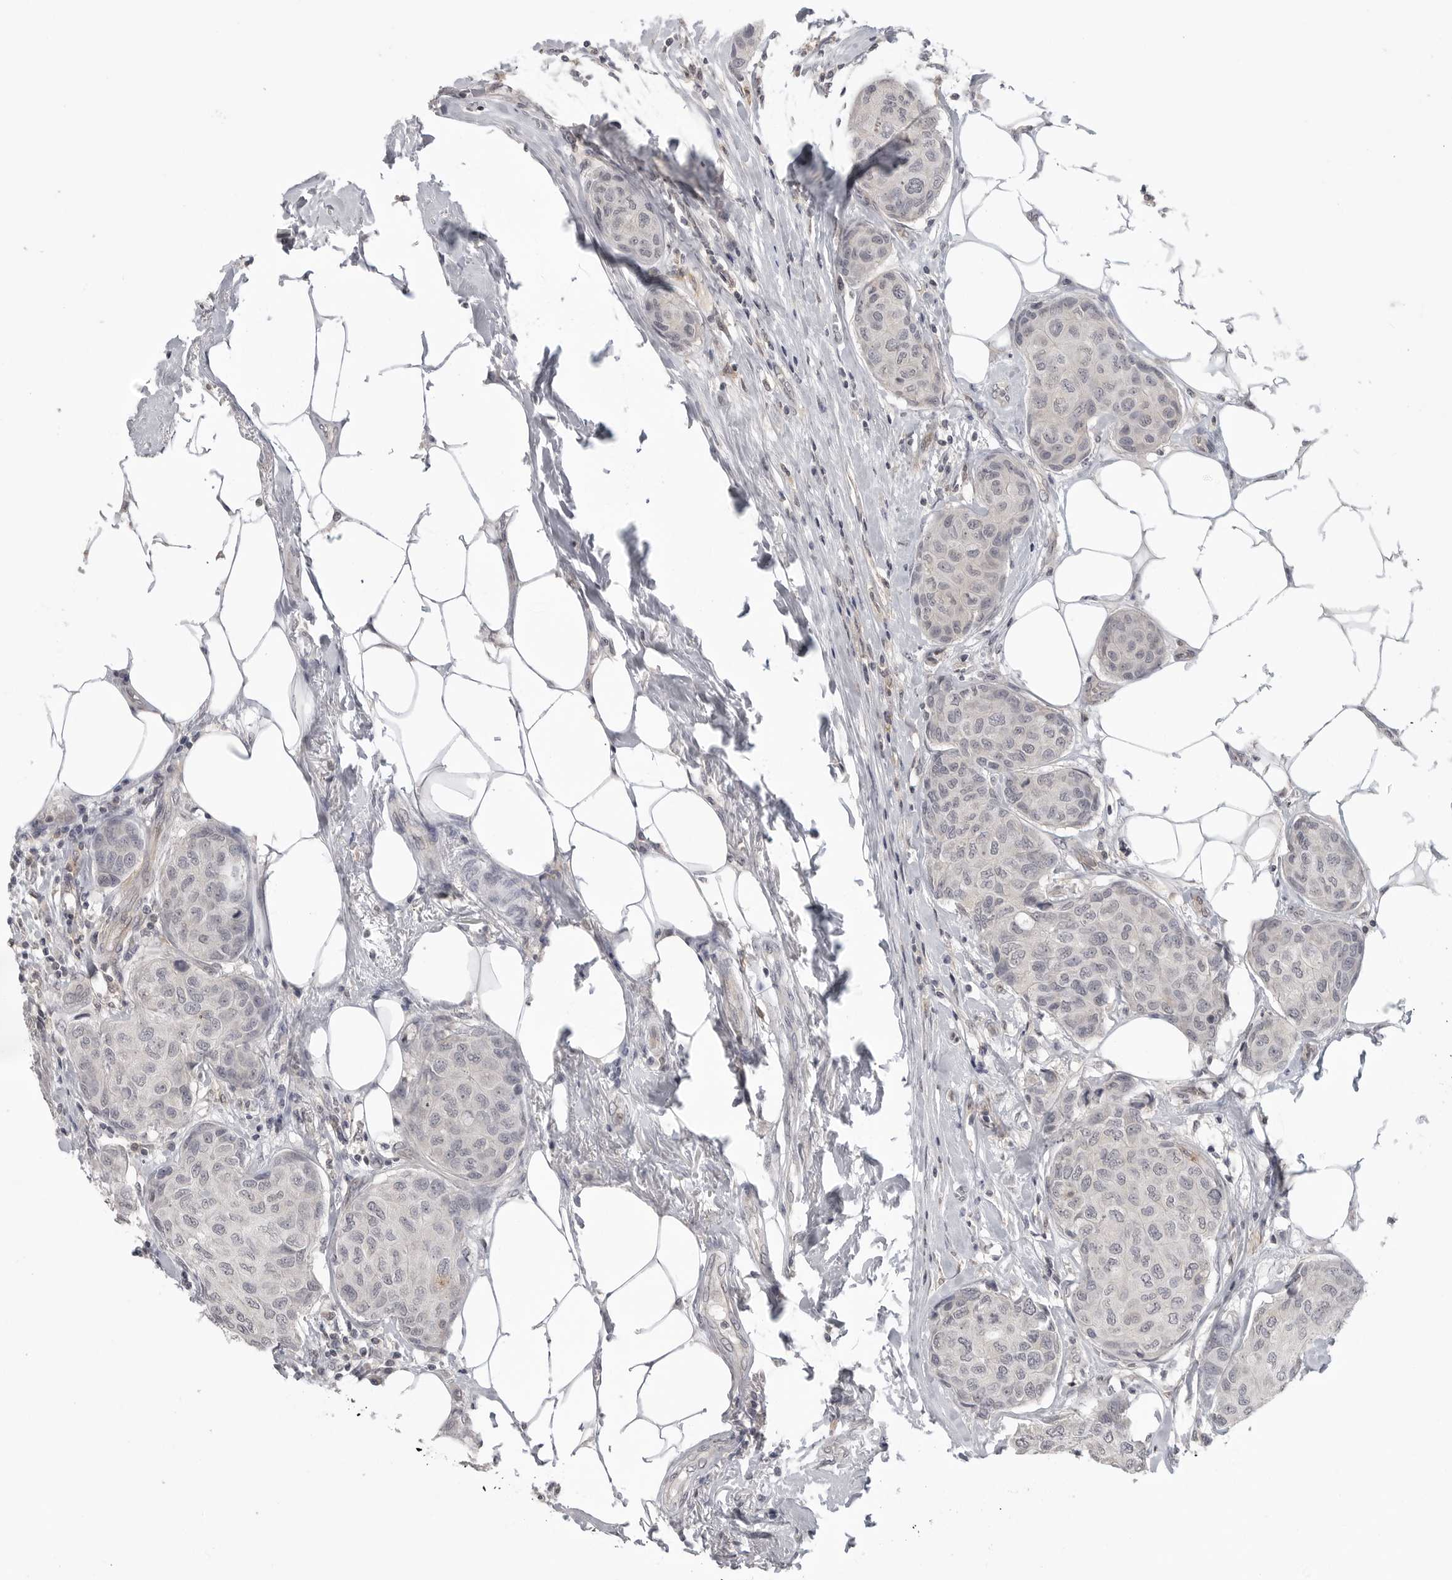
{"staining": {"intensity": "negative", "quantity": "none", "location": "none"}, "tissue": "breast cancer", "cell_type": "Tumor cells", "image_type": "cancer", "snomed": [{"axis": "morphology", "description": "Duct carcinoma"}, {"axis": "topography", "description": "Breast"}], "caption": "Tumor cells are negative for brown protein staining in breast cancer (invasive ductal carcinoma).", "gene": "IFNGR1", "patient": {"sex": "female", "age": 80}}